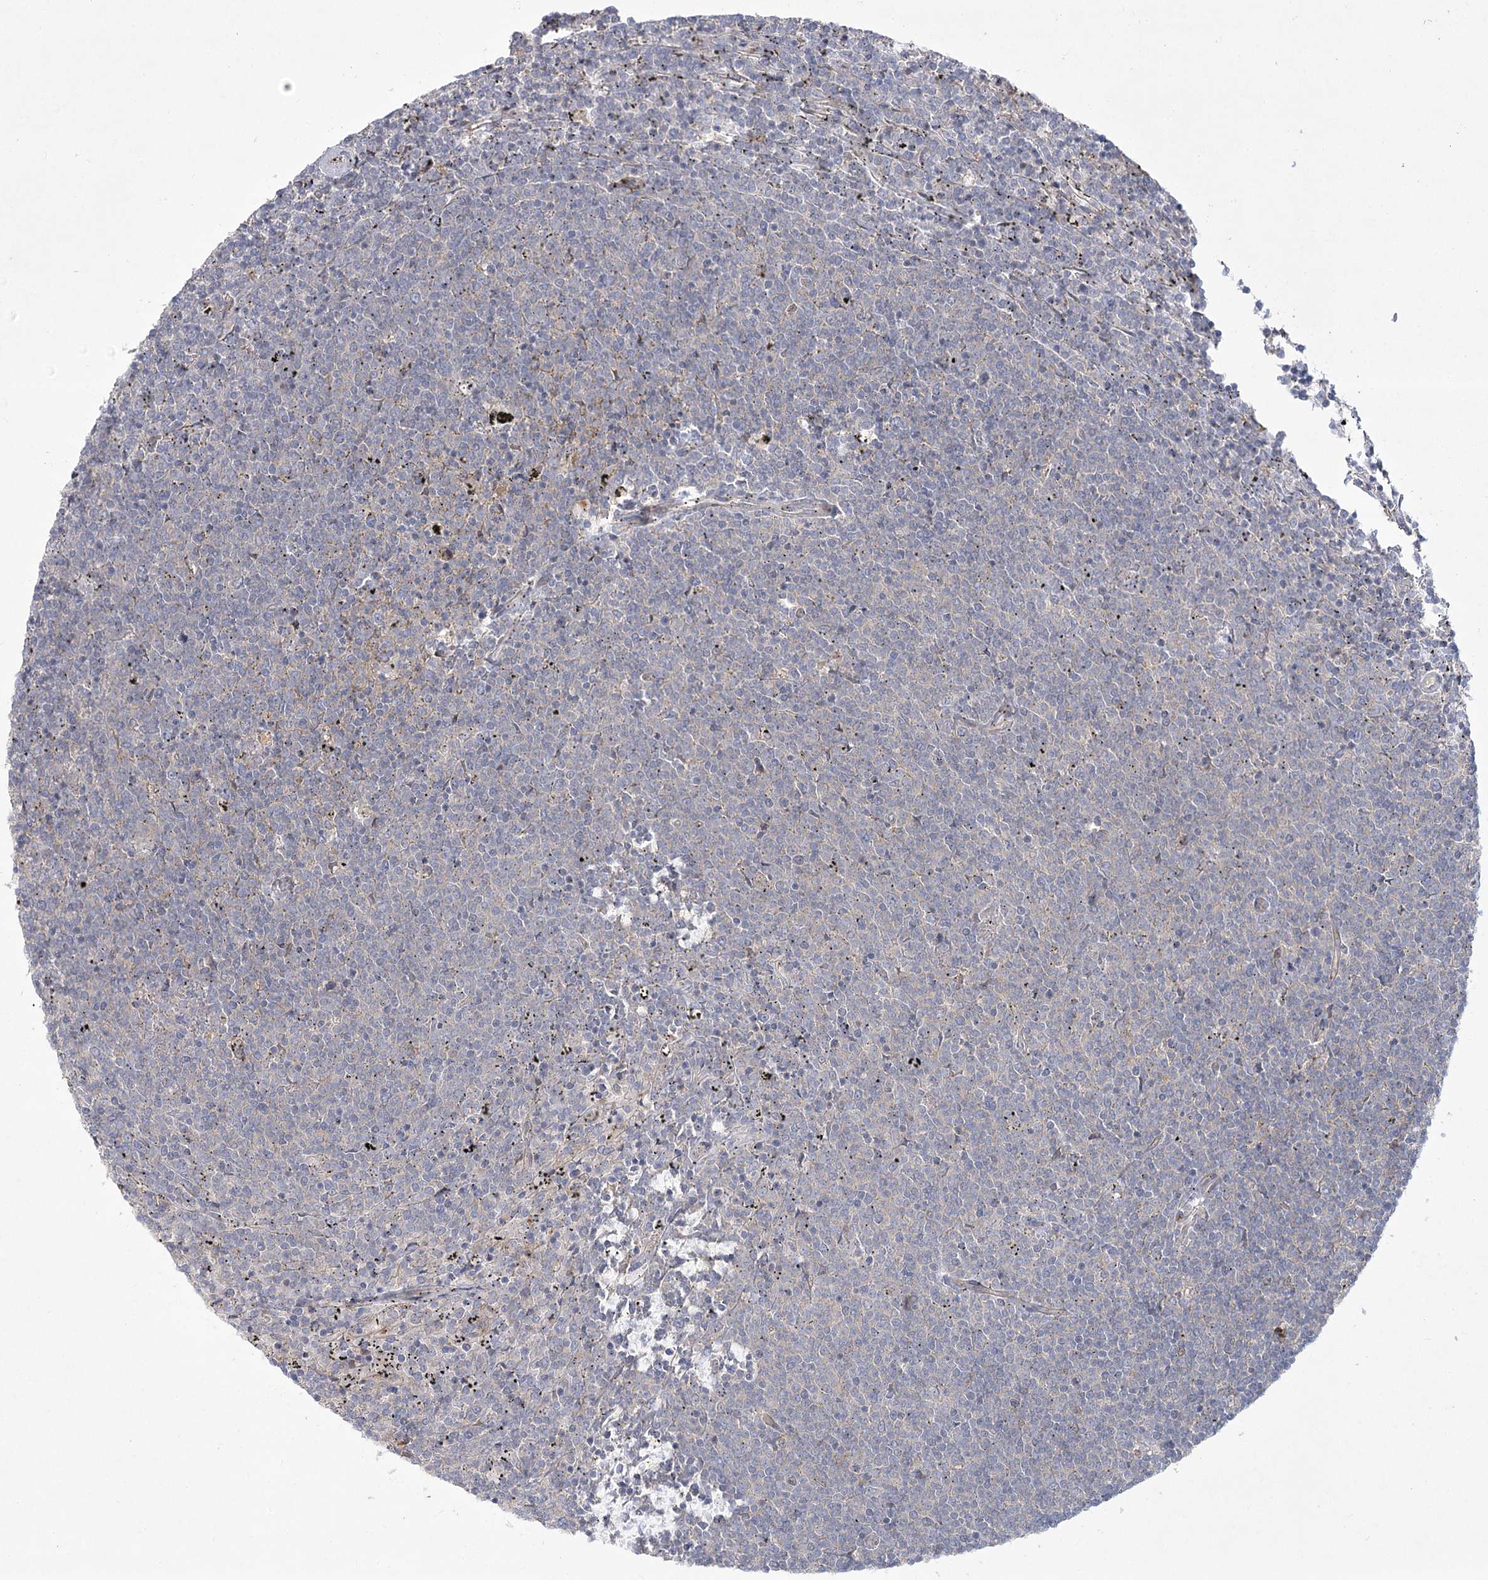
{"staining": {"intensity": "negative", "quantity": "none", "location": "none"}, "tissue": "lymphoma", "cell_type": "Tumor cells", "image_type": "cancer", "snomed": [{"axis": "morphology", "description": "Malignant lymphoma, non-Hodgkin's type, Low grade"}, {"axis": "topography", "description": "Spleen"}], "caption": "IHC of human malignant lymphoma, non-Hodgkin's type (low-grade) exhibits no expression in tumor cells. (Brightfield microscopy of DAB immunohistochemistry (IHC) at high magnification).", "gene": "CAMTA1", "patient": {"sex": "female", "age": 50}}